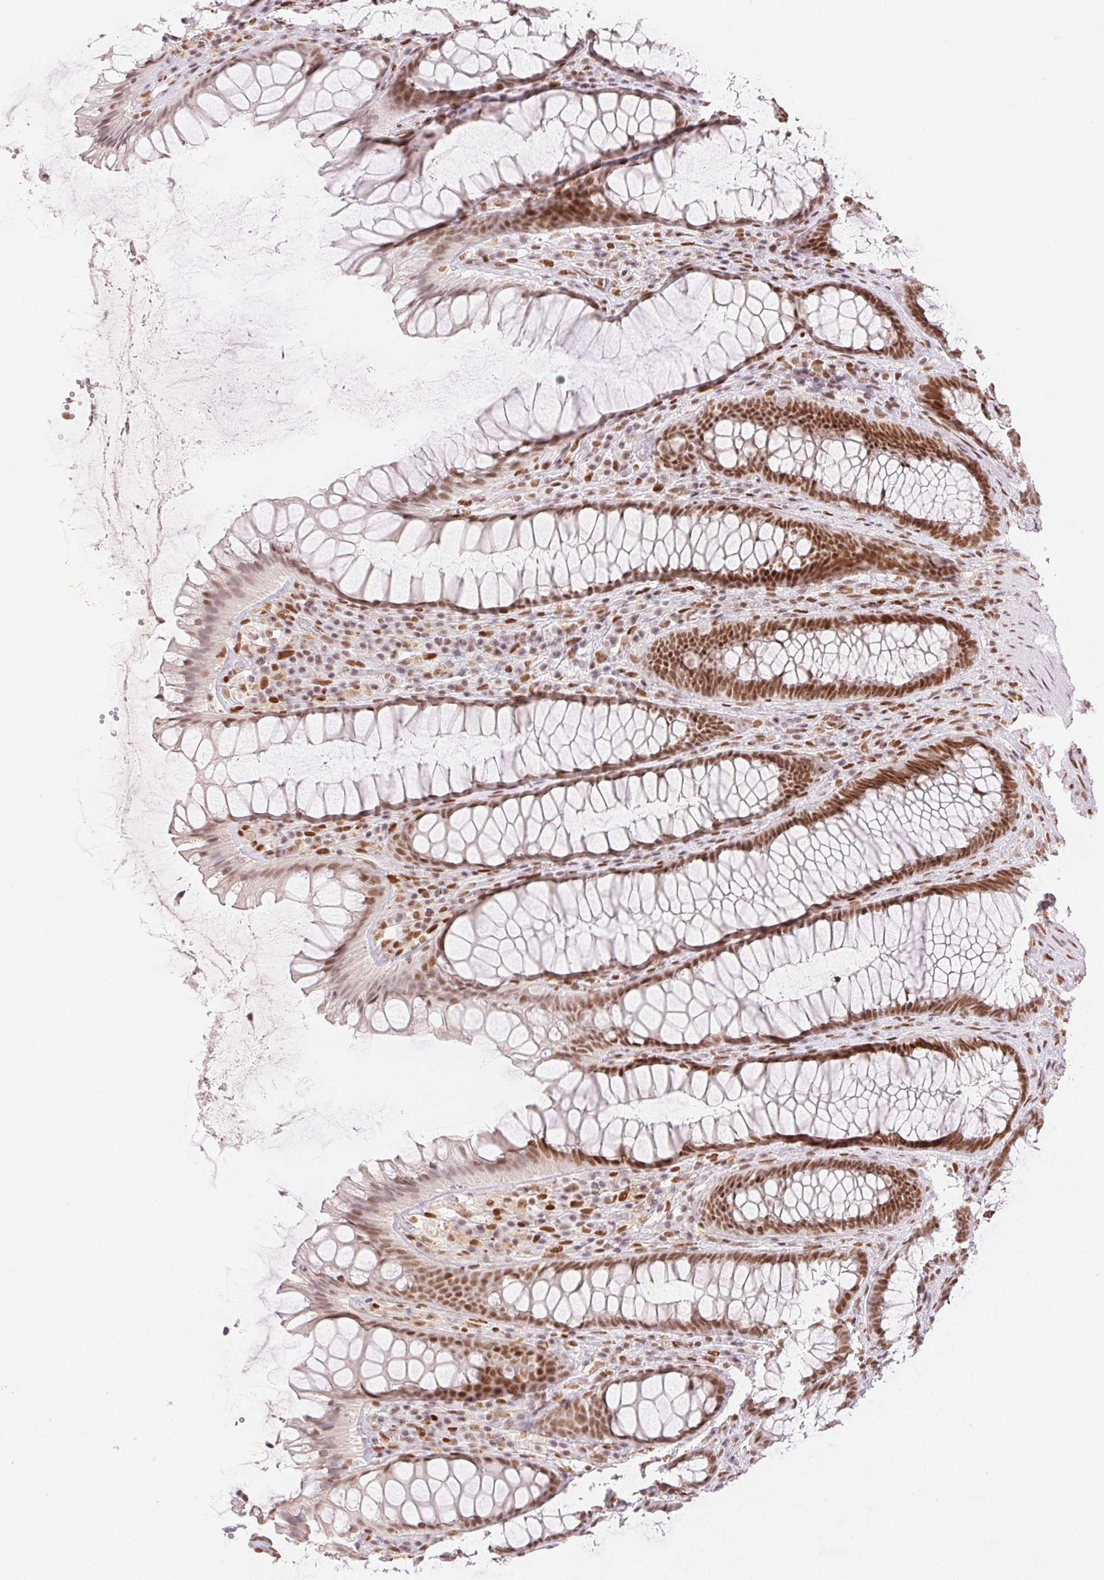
{"staining": {"intensity": "moderate", "quantity": ">75%", "location": "nuclear"}, "tissue": "rectum", "cell_type": "Glandular cells", "image_type": "normal", "snomed": [{"axis": "morphology", "description": "Normal tissue, NOS"}, {"axis": "topography", "description": "Rectum"}], "caption": "Human rectum stained with a protein marker demonstrates moderate staining in glandular cells.", "gene": "H2AZ1", "patient": {"sex": "male", "age": 72}}